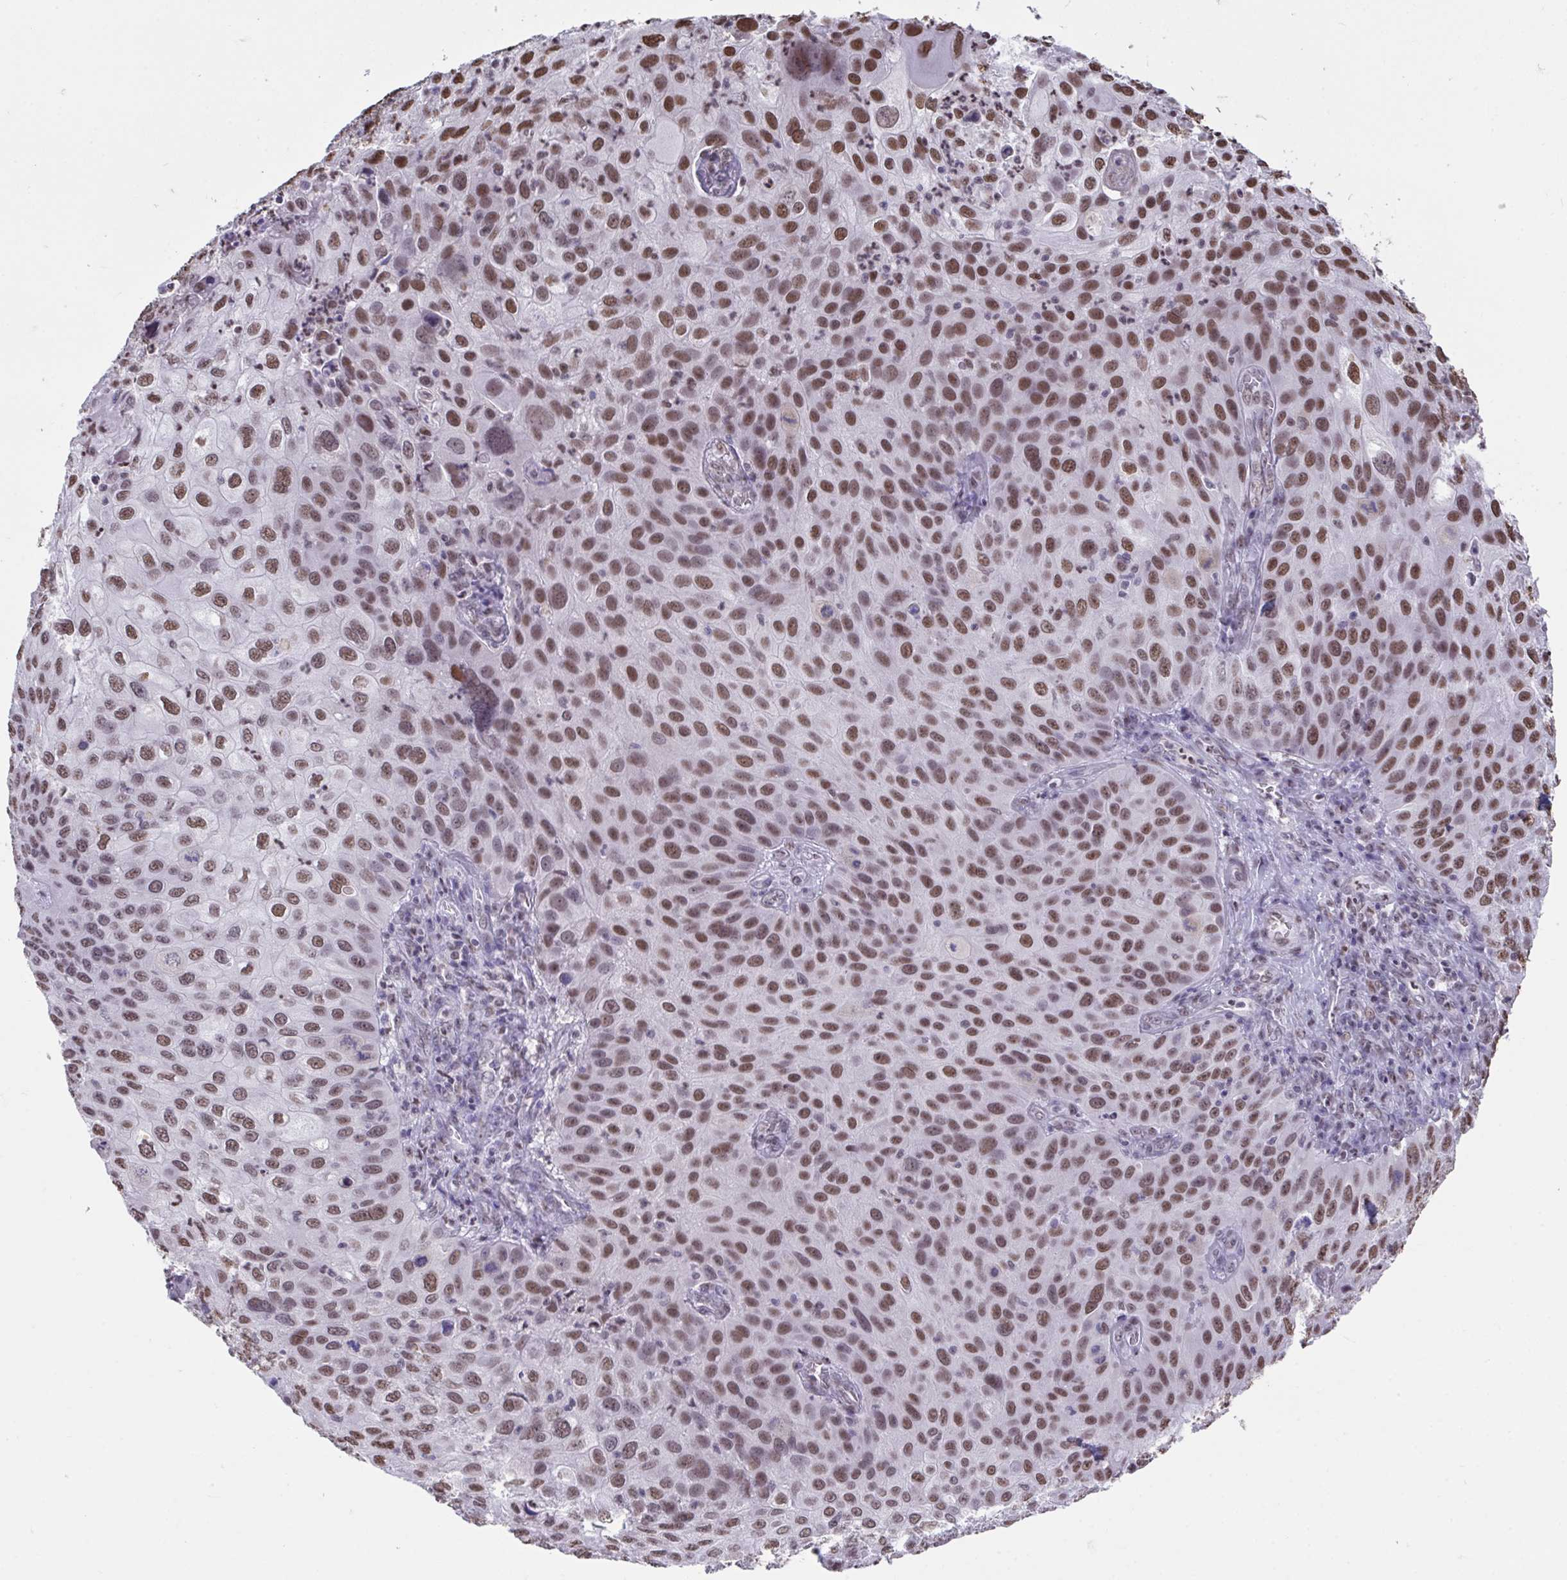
{"staining": {"intensity": "moderate", "quantity": ">75%", "location": "nuclear"}, "tissue": "skin cancer", "cell_type": "Tumor cells", "image_type": "cancer", "snomed": [{"axis": "morphology", "description": "Squamous cell carcinoma, NOS"}, {"axis": "topography", "description": "Skin"}], "caption": "IHC (DAB) staining of human skin squamous cell carcinoma exhibits moderate nuclear protein positivity in about >75% of tumor cells. (IHC, brightfield microscopy, high magnification).", "gene": "HNRNPDL", "patient": {"sex": "male", "age": 87}}